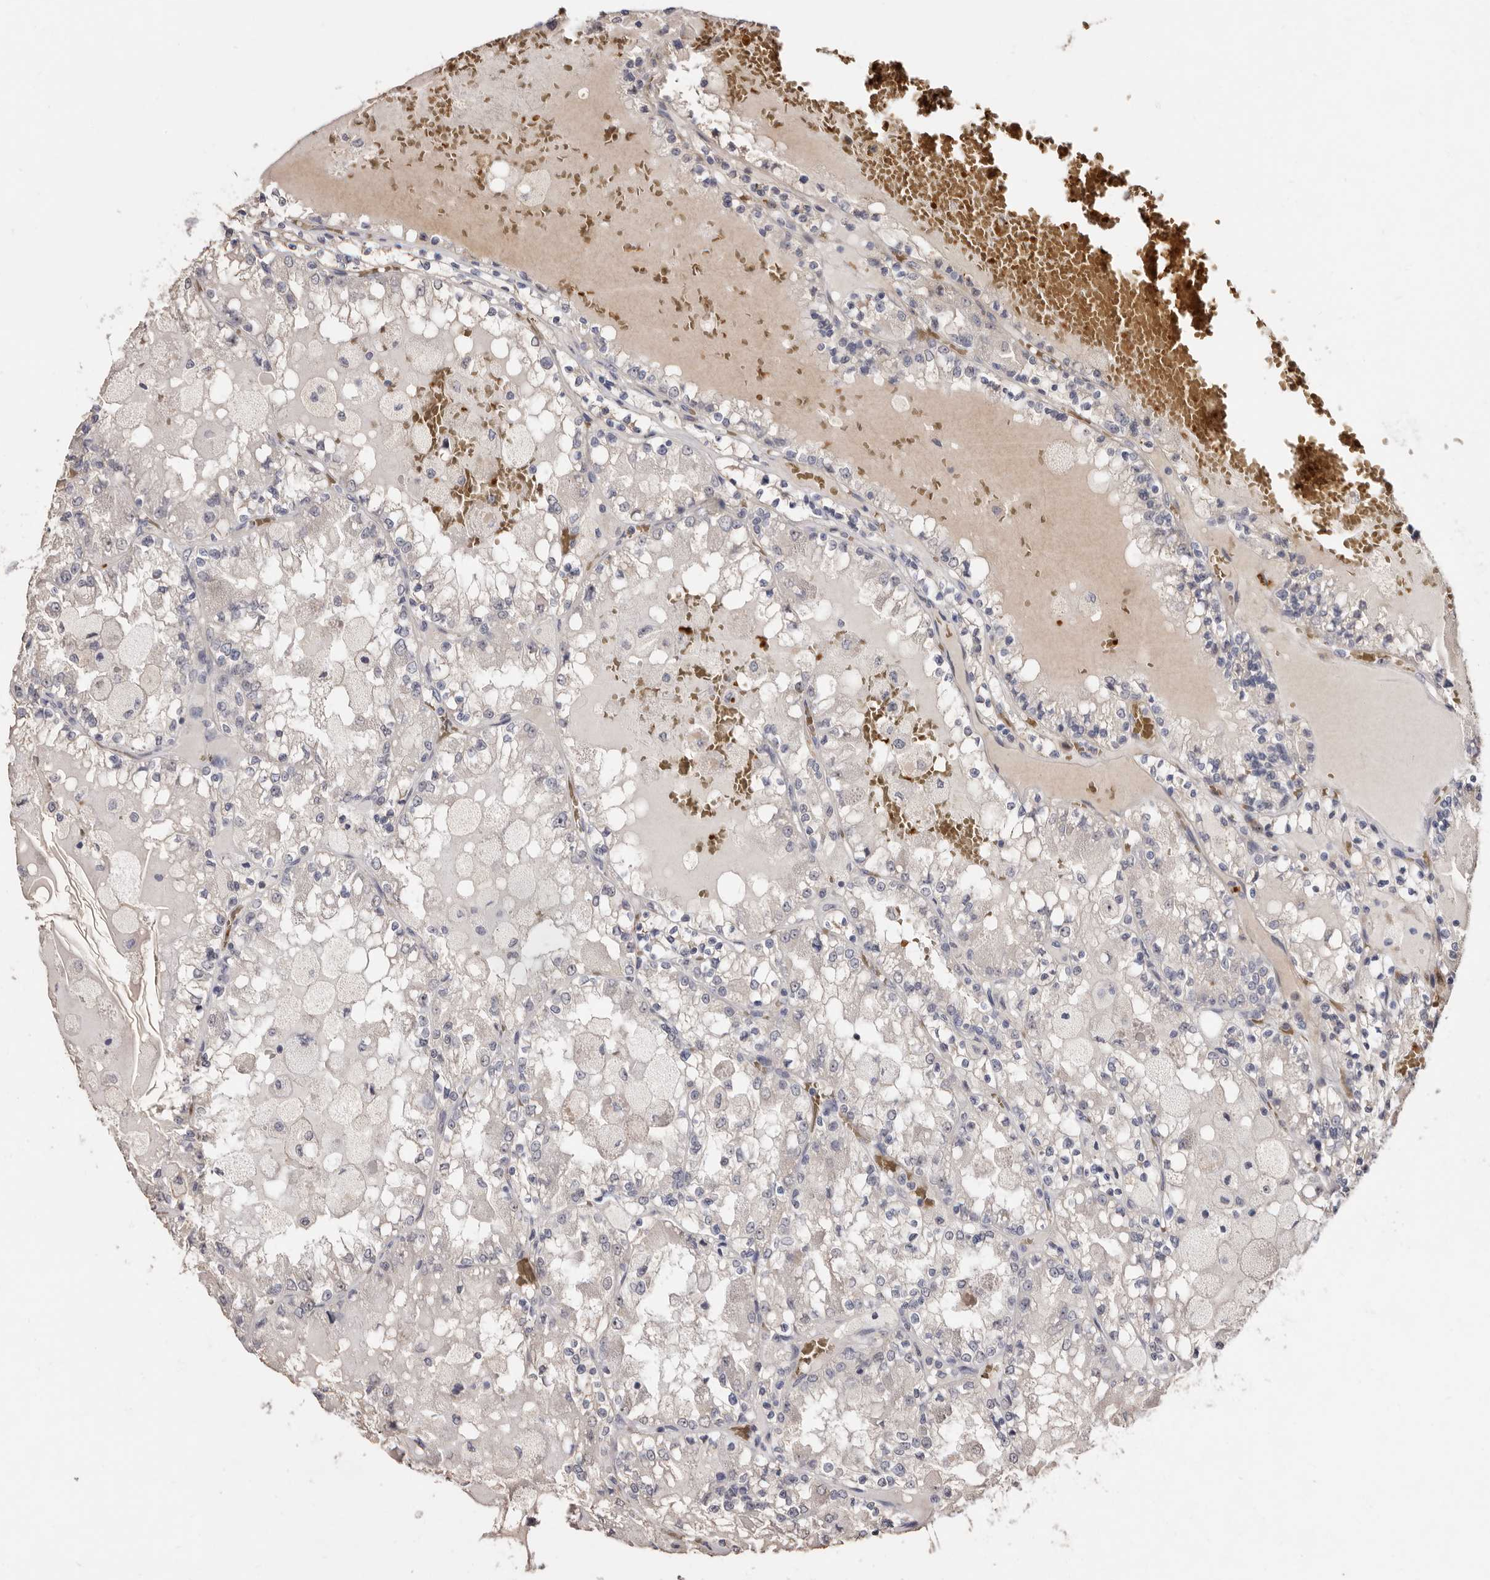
{"staining": {"intensity": "negative", "quantity": "none", "location": "none"}, "tissue": "renal cancer", "cell_type": "Tumor cells", "image_type": "cancer", "snomed": [{"axis": "morphology", "description": "Adenocarcinoma, NOS"}, {"axis": "topography", "description": "Kidney"}], "caption": "Photomicrograph shows no significant protein expression in tumor cells of renal cancer.", "gene": "GRAMD2A", "patient": {"sex": "female", "age": 56}}